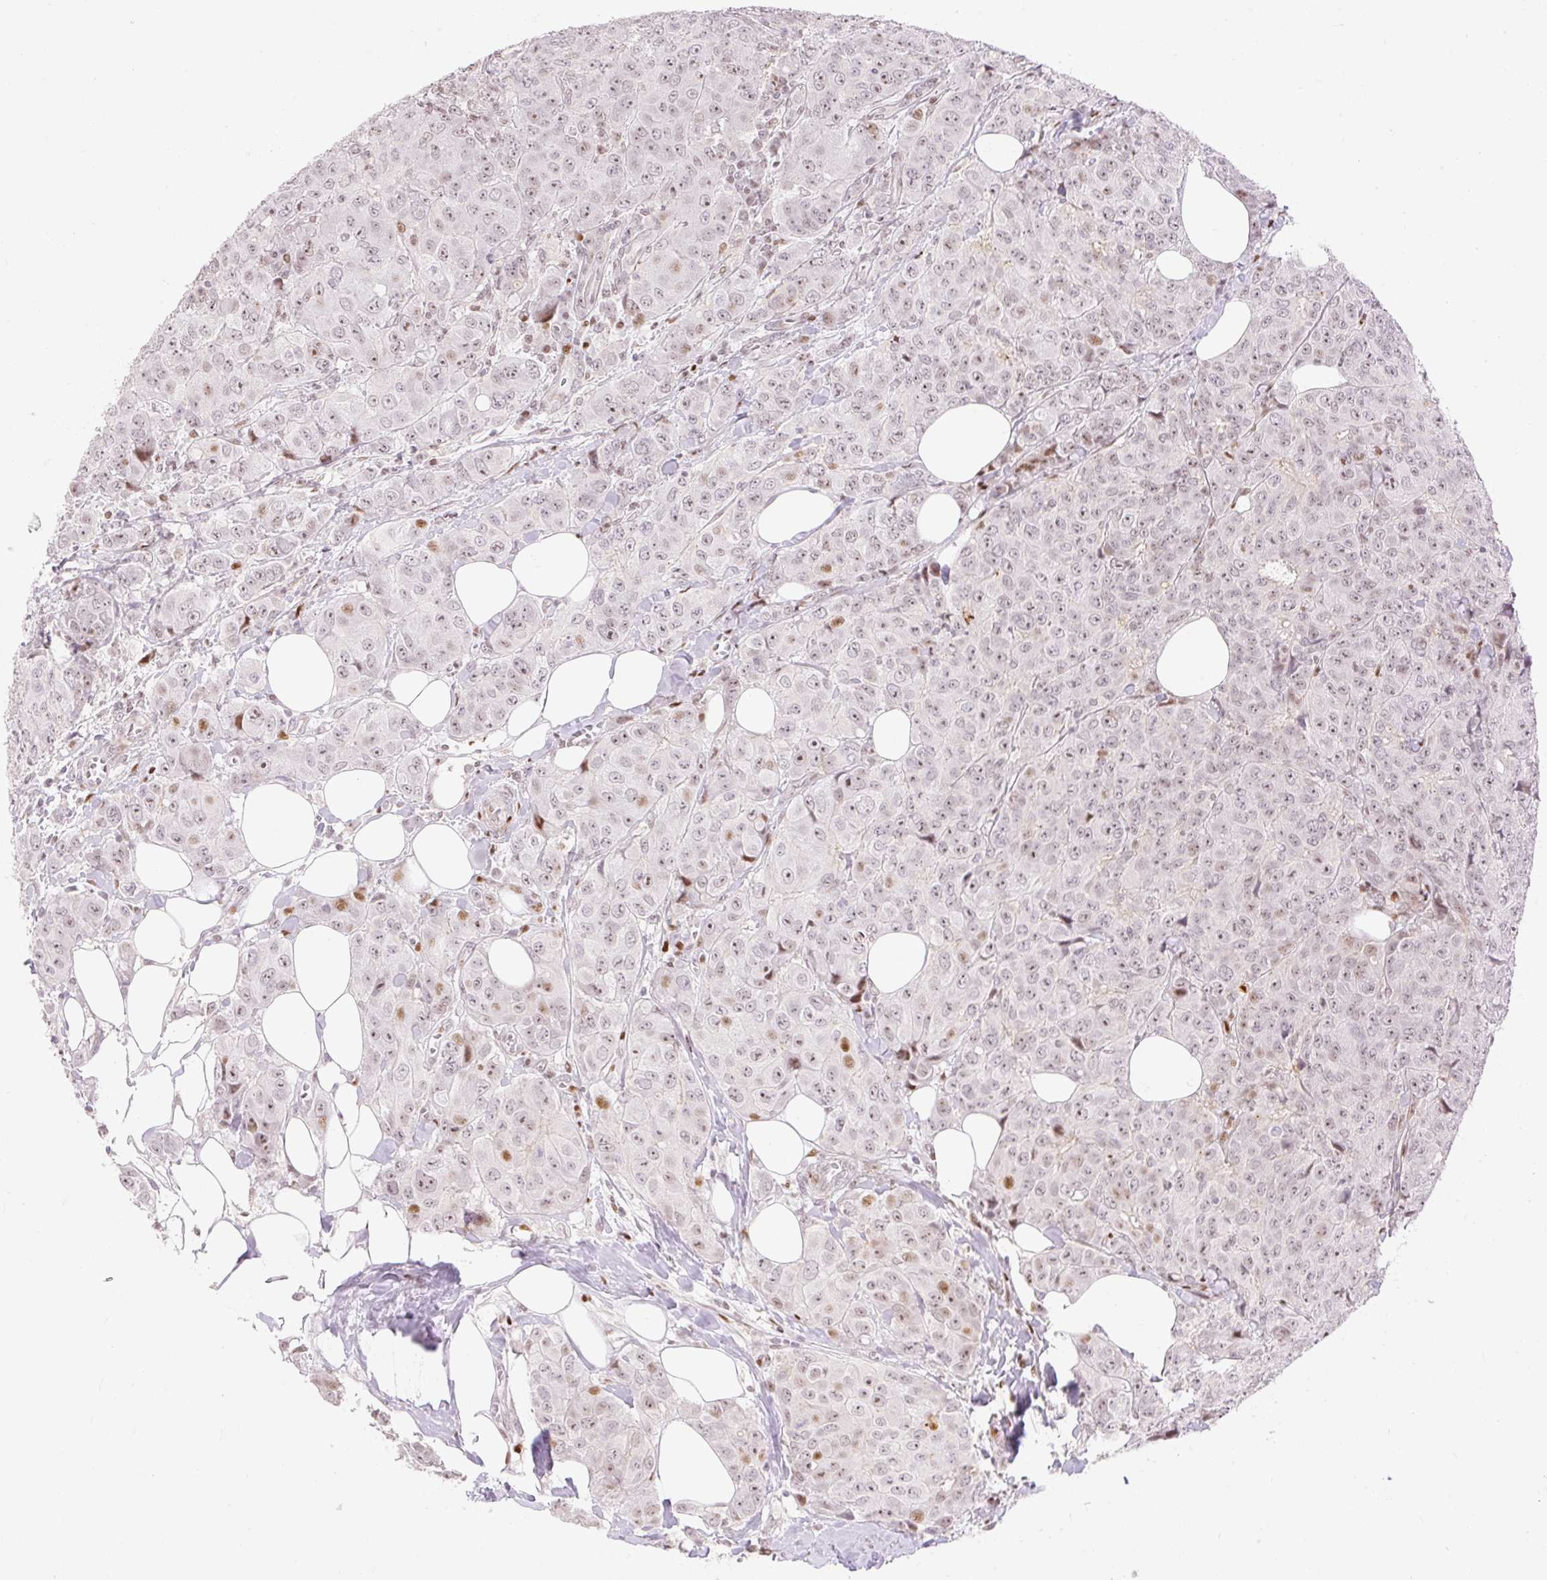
{"staining": {"intensity": "moderate", "quantity": "<25%", "location": "nuclear"}, "tissue": "breast cancer", "cell_type": "Tumor cells", "image_type": "cancer", "snomed": [{"axis": "morphology", "description": "Duct carcinoma"}, {"axis": "topography", "description": "Breast"}], "caption": "Brown immunohistochemical staining in human breast cancer (infiltrating ductal carcinoma) exhibits moderate nuclear expression in approximately <25% of tumor cells. The protein of interest is shown in brown color, while the nuclei are stained blue.", "gene": "RIPPLY3", "patient": {"sex": "female", "age": 43}}